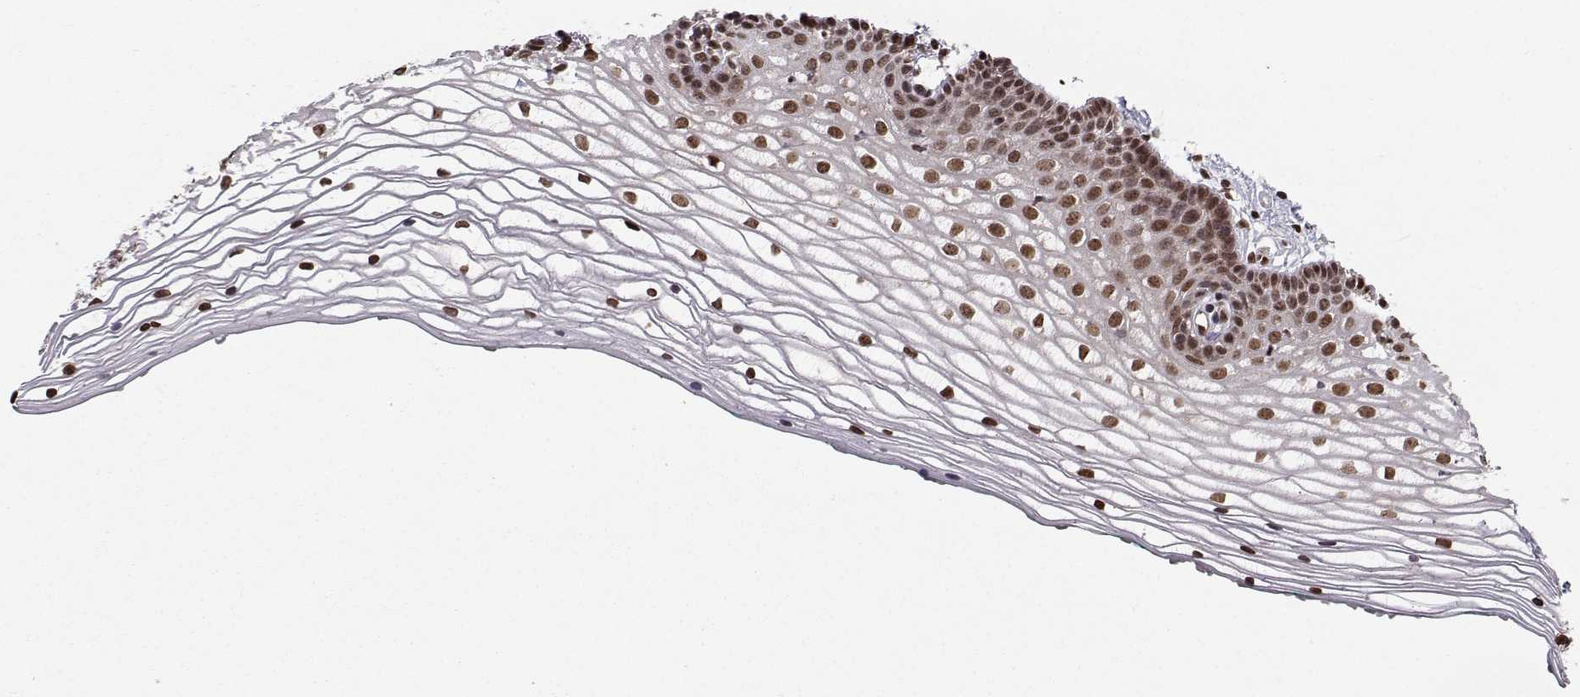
{"staining": {"intensity": "strong", "quantity": ">75%", "location": "nuclear"}, "tissue": "vagina", "cell_type": "Squamous epithelial cells", "image_type": "normal", "snomed": [{"axis": "morphology", "description": "Normal tissue, NOS"}, {"axis": "topography", "description": "Vagina"}], "caption": "Immunohistochemical staining of normal vagina displays >75% levels of strong nuclear protein staining in approximately >75% of squamous epithelial cells. The protein of interest is shown in brown color, while the nuclei are stained blue.", "gene": "PKN2", "patient": {"sex": "female", "age": 36}}